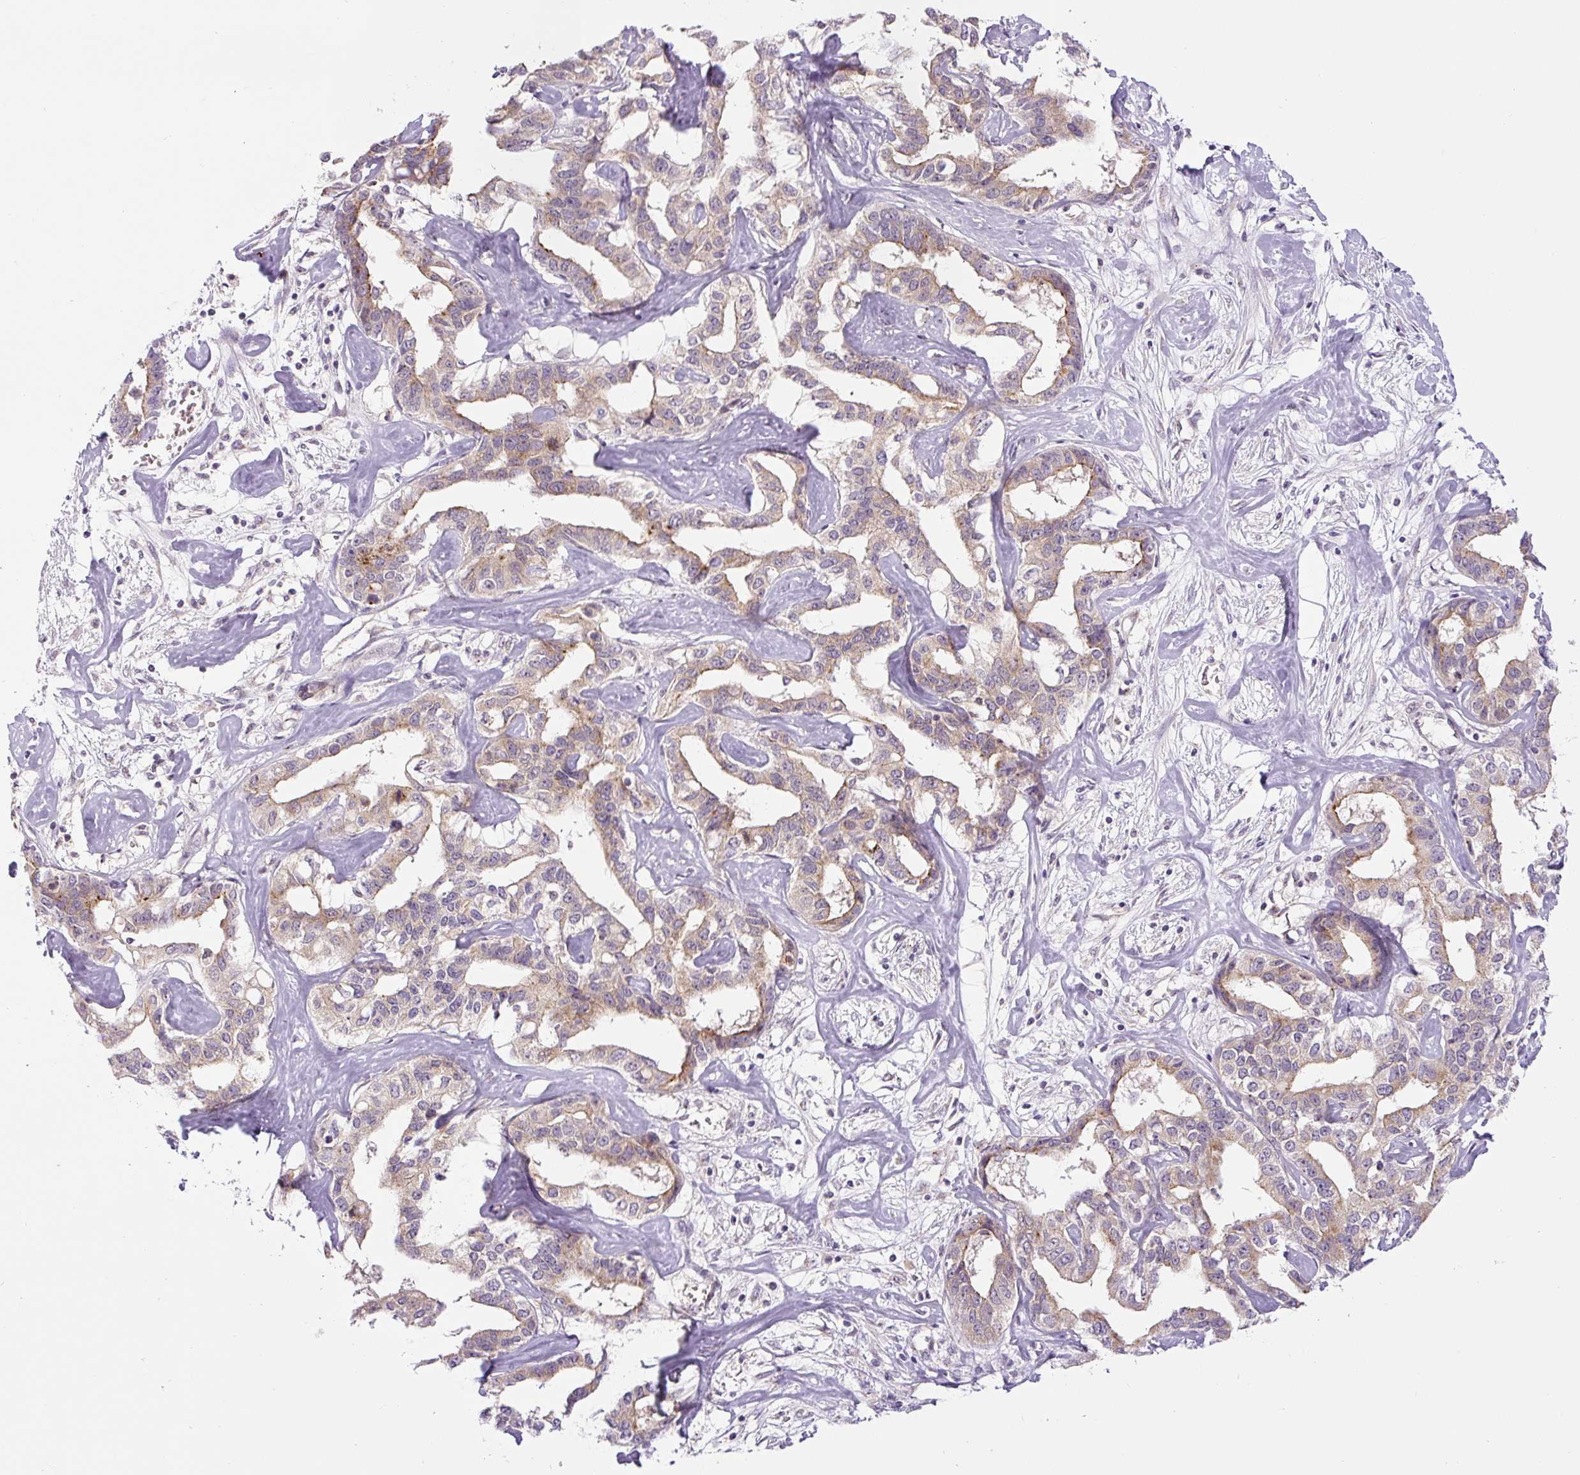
{"staining": {"intensity": "weak", "quantity": "25%-75%", "location": "cytoplasmic/membranous"}, "tissue": "liver cancer", "cell_type": "Tumor cells", "image_type": "cancer", "snomed": [{"axis": "morphology", "description": "Cholangiocarcinoma"}, {"axis": "topography", "description": "Liver"}], "caption": "This image displays liver cancer (cholangiocarcinoma) stained with immunohistochemistry (IHC) to label a protein in brown. The cytoplasmic/membranous of tumor cells show weak positivity for the protein. Nuclei are counter-stained blue.", "gene": "PCM1", "patient": {"sex": "male", "age": 59}}